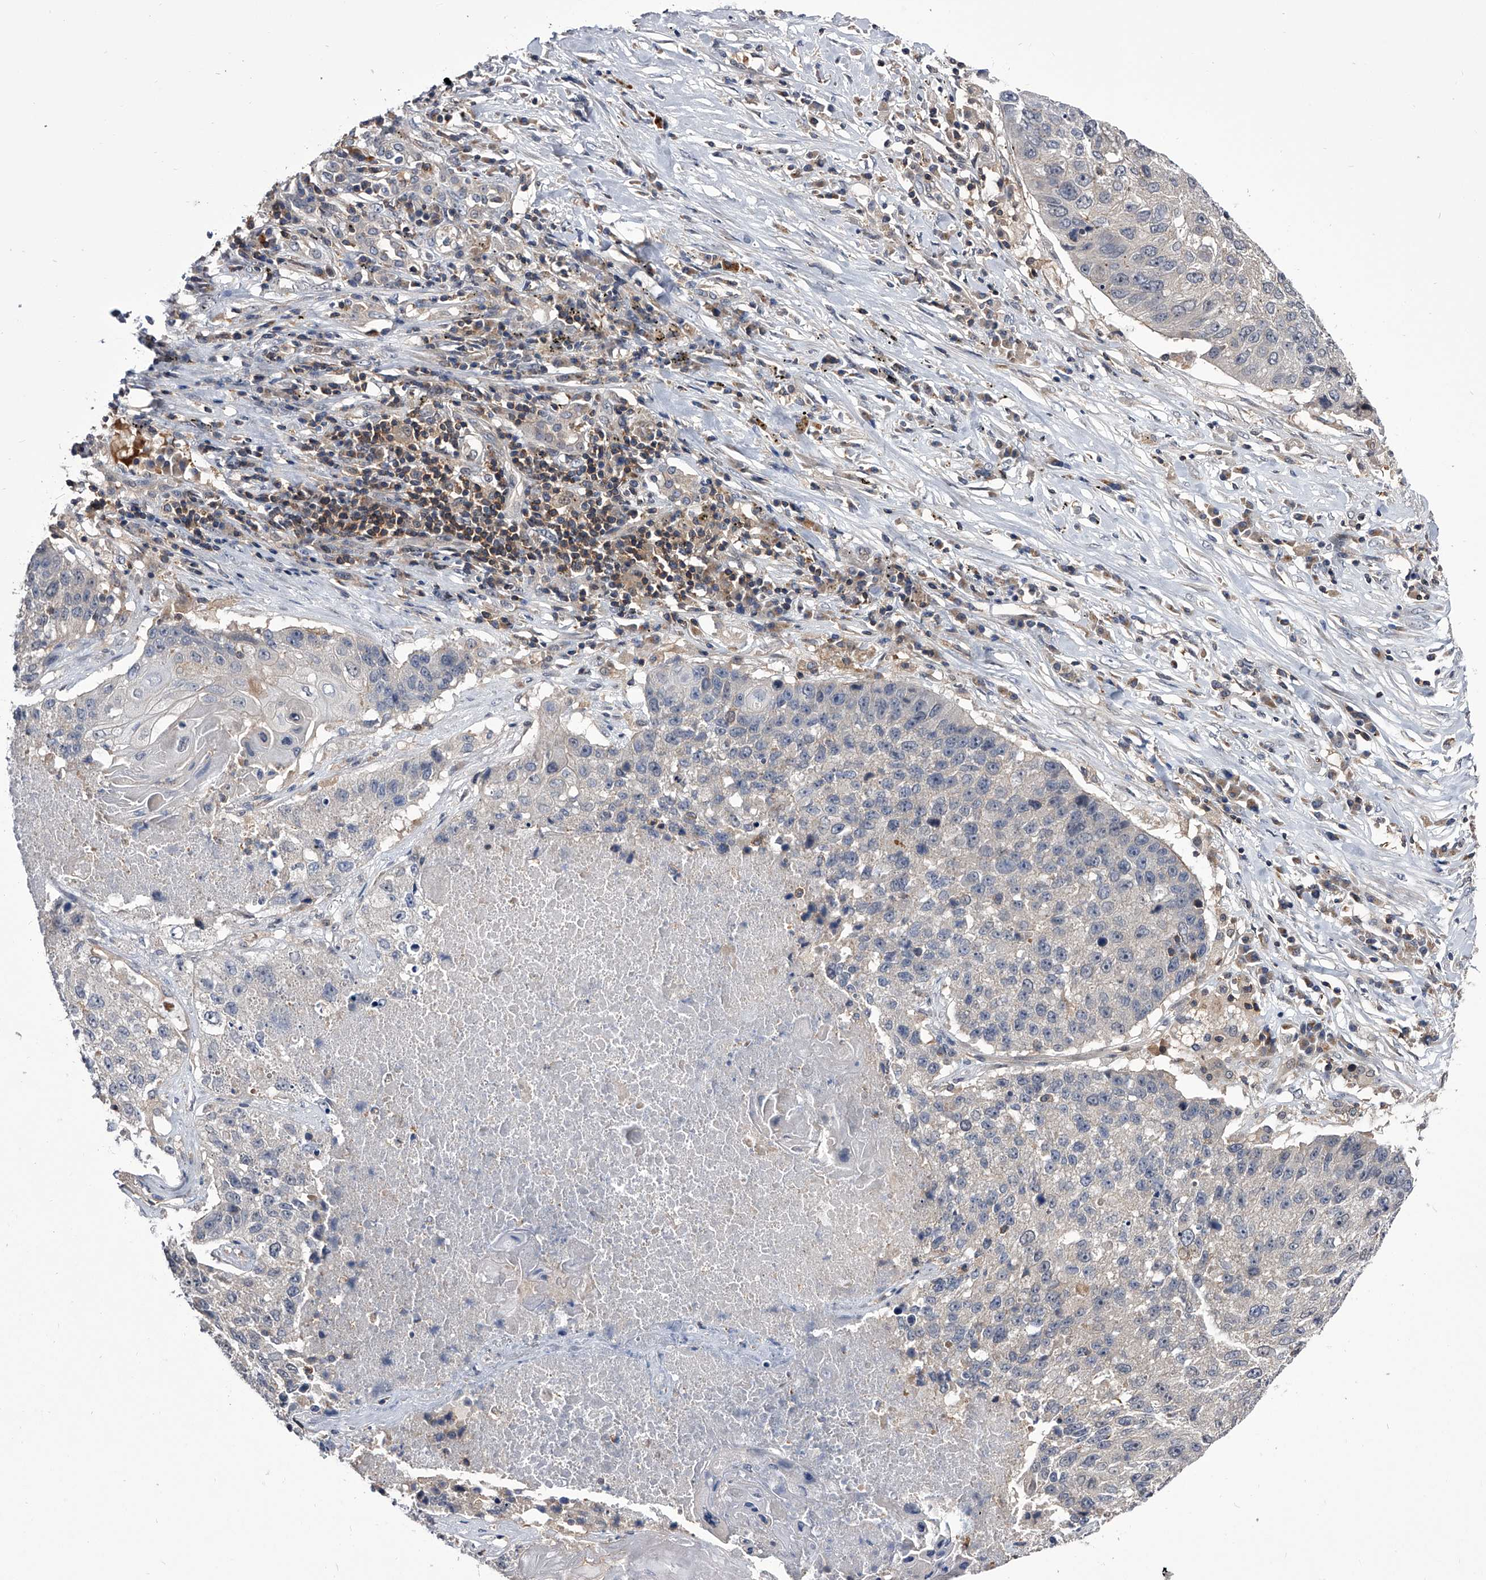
{"staining": {"intensity": "negative", "quantity": "none", "location": "none"}, "tissue": "lung cancer", "cell_type": "Tumor cells", "image_type": "cancer", "snomed": [{"axis": "morphology", "description": "Squamous cell carcinoma, NOS"}, {"axis": "topography", "description": "Lung"}], "caption": "An image of lung cancer stained for a protein shows no brown staining in tumor cells.", "gene": "PAN3", "patient": {"sex": "male", "age": 61}}